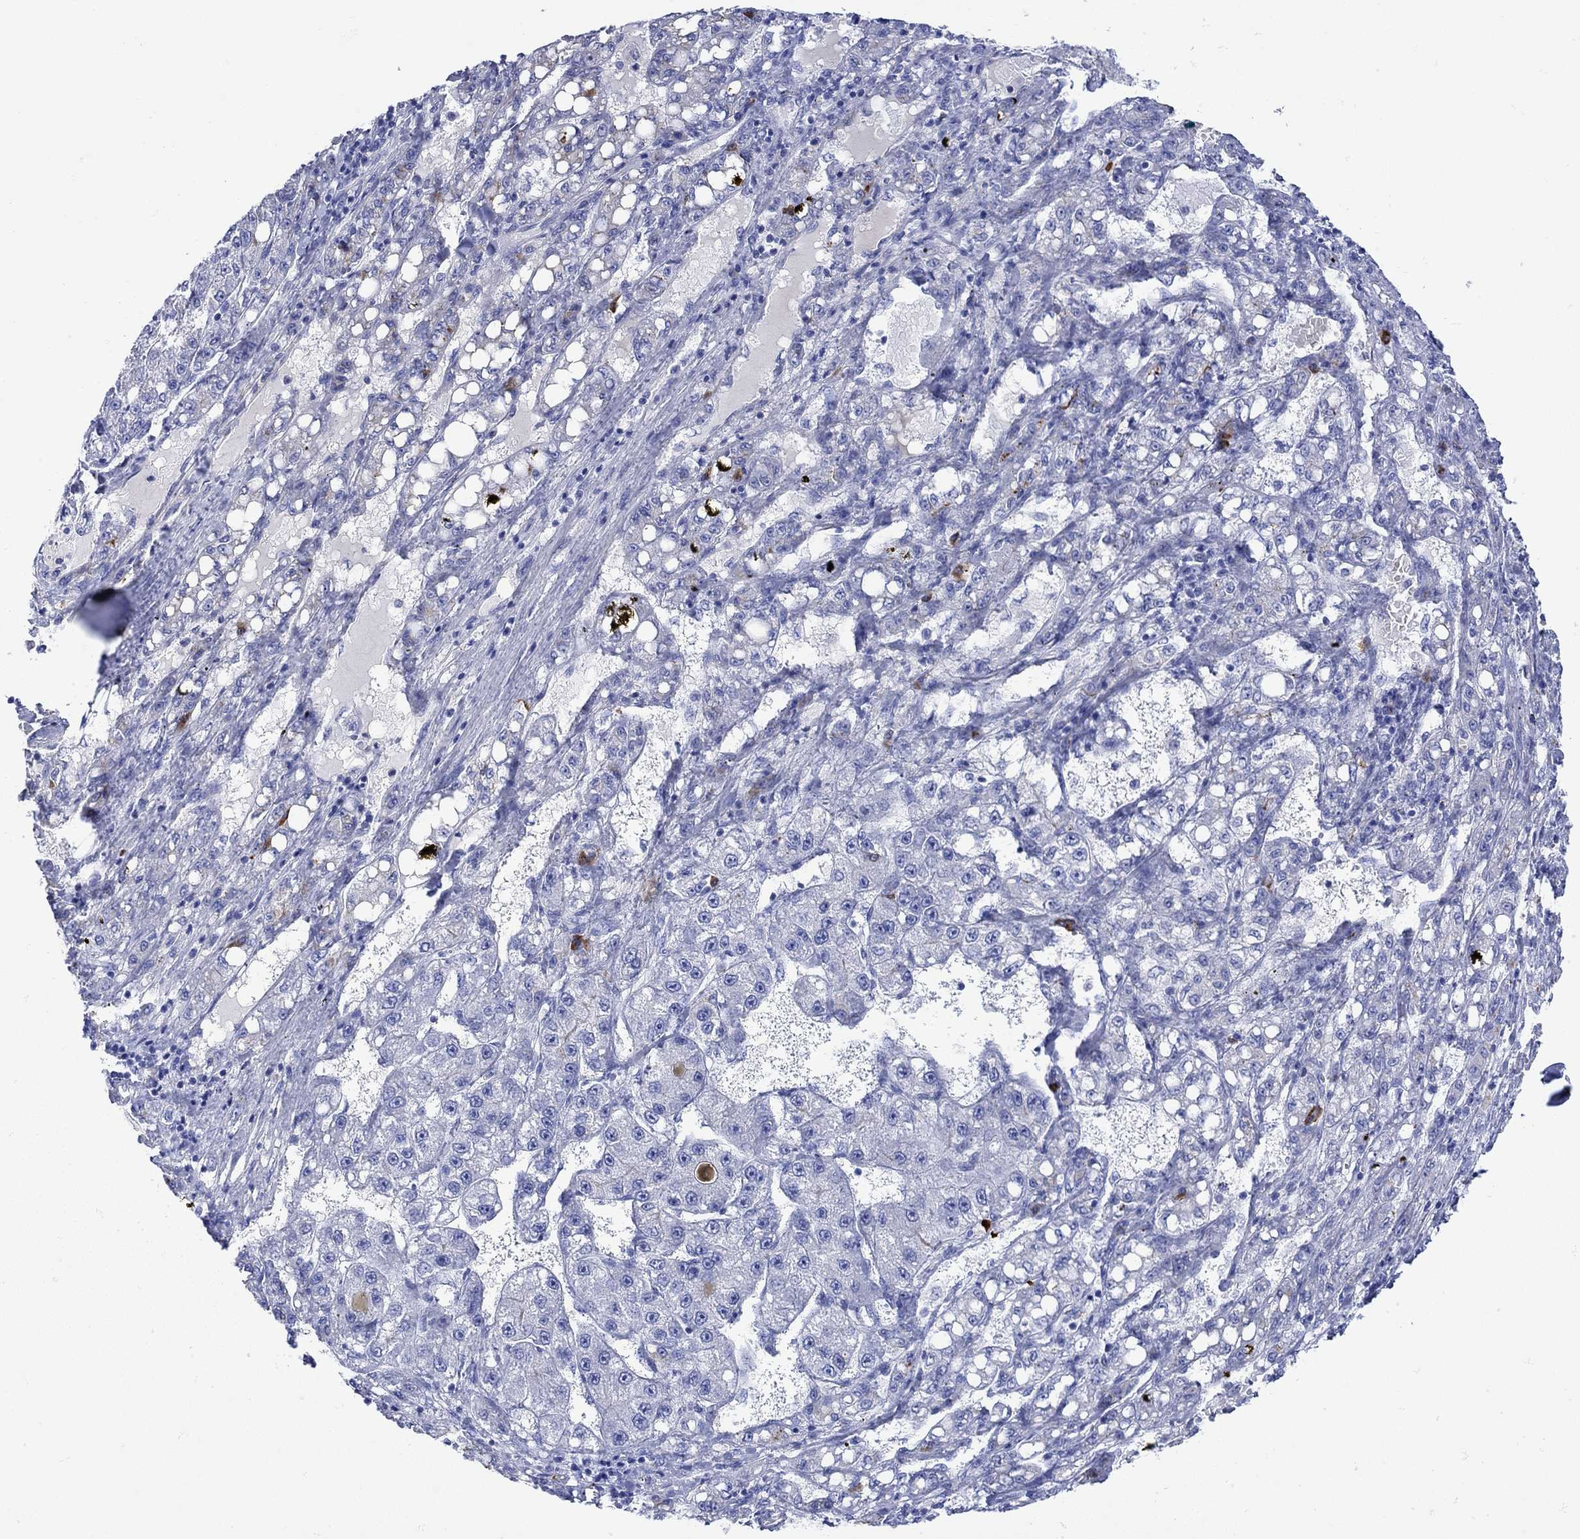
{"staining": {"intensity": "negative", "quantity": "none", "location": "none"}, "tissue": "liver cancer", "cell_type": "Tumor cells", "image_type": "cancer", "snomed": [{"axis": "morphology", "description": "Carcinoma, Hepatocellular, NOS"}, {"axis": "topography", "description": "Liver"}], "caption": "This is a photomicrograph of immunohistochemistry staining of hepatocellular carcinoma (liver), which shows no positivity in tumor cells. The staining was performed using DAB (3,3'-diaminobenzidine) to visualize the protein expression in brown, while the nuclei were stained in blue with hematoxylin (Magnification: 20x).", "gene": "ANKMY1", "patient": {"sex": "female", "age": 65}}